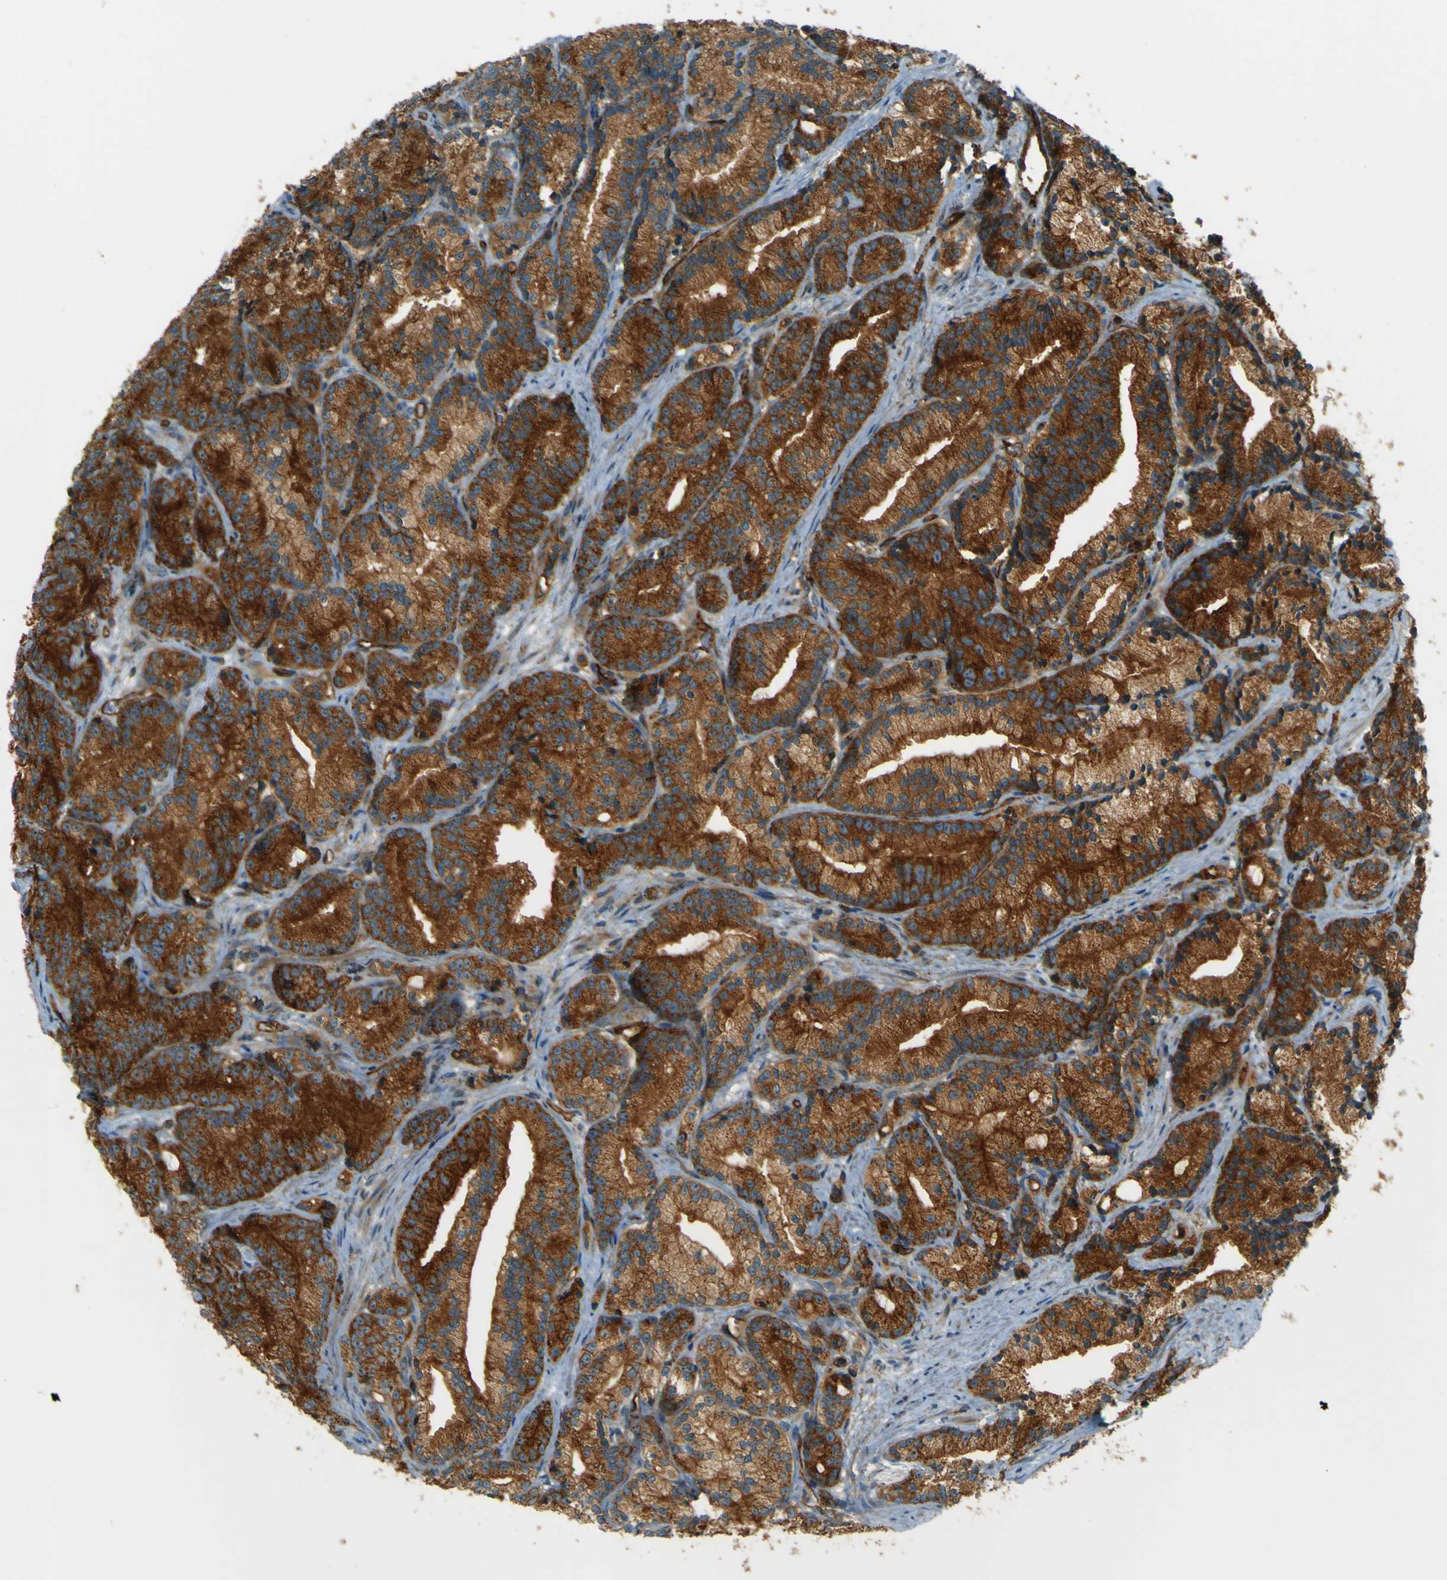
{"staining": {"intensity": "strong", "quantity": ">75%", "location": "cytoplasmic/membranous"}, "tissue": "prostate cancer", "cell_type": "Tumor cells", "image_type": "cancer", "snomed": [{"axis": "morphology", "description": "Adenocarcinoma, Low grade"}, {"axis": "topography", "description": "Prostate"}], "caption": "Human prostate cancer stained with a protein marker demonstrates strong staining in tumor cells.", "gene": "DNAJC5", "patient": {"sex": "male", "age": 89}}